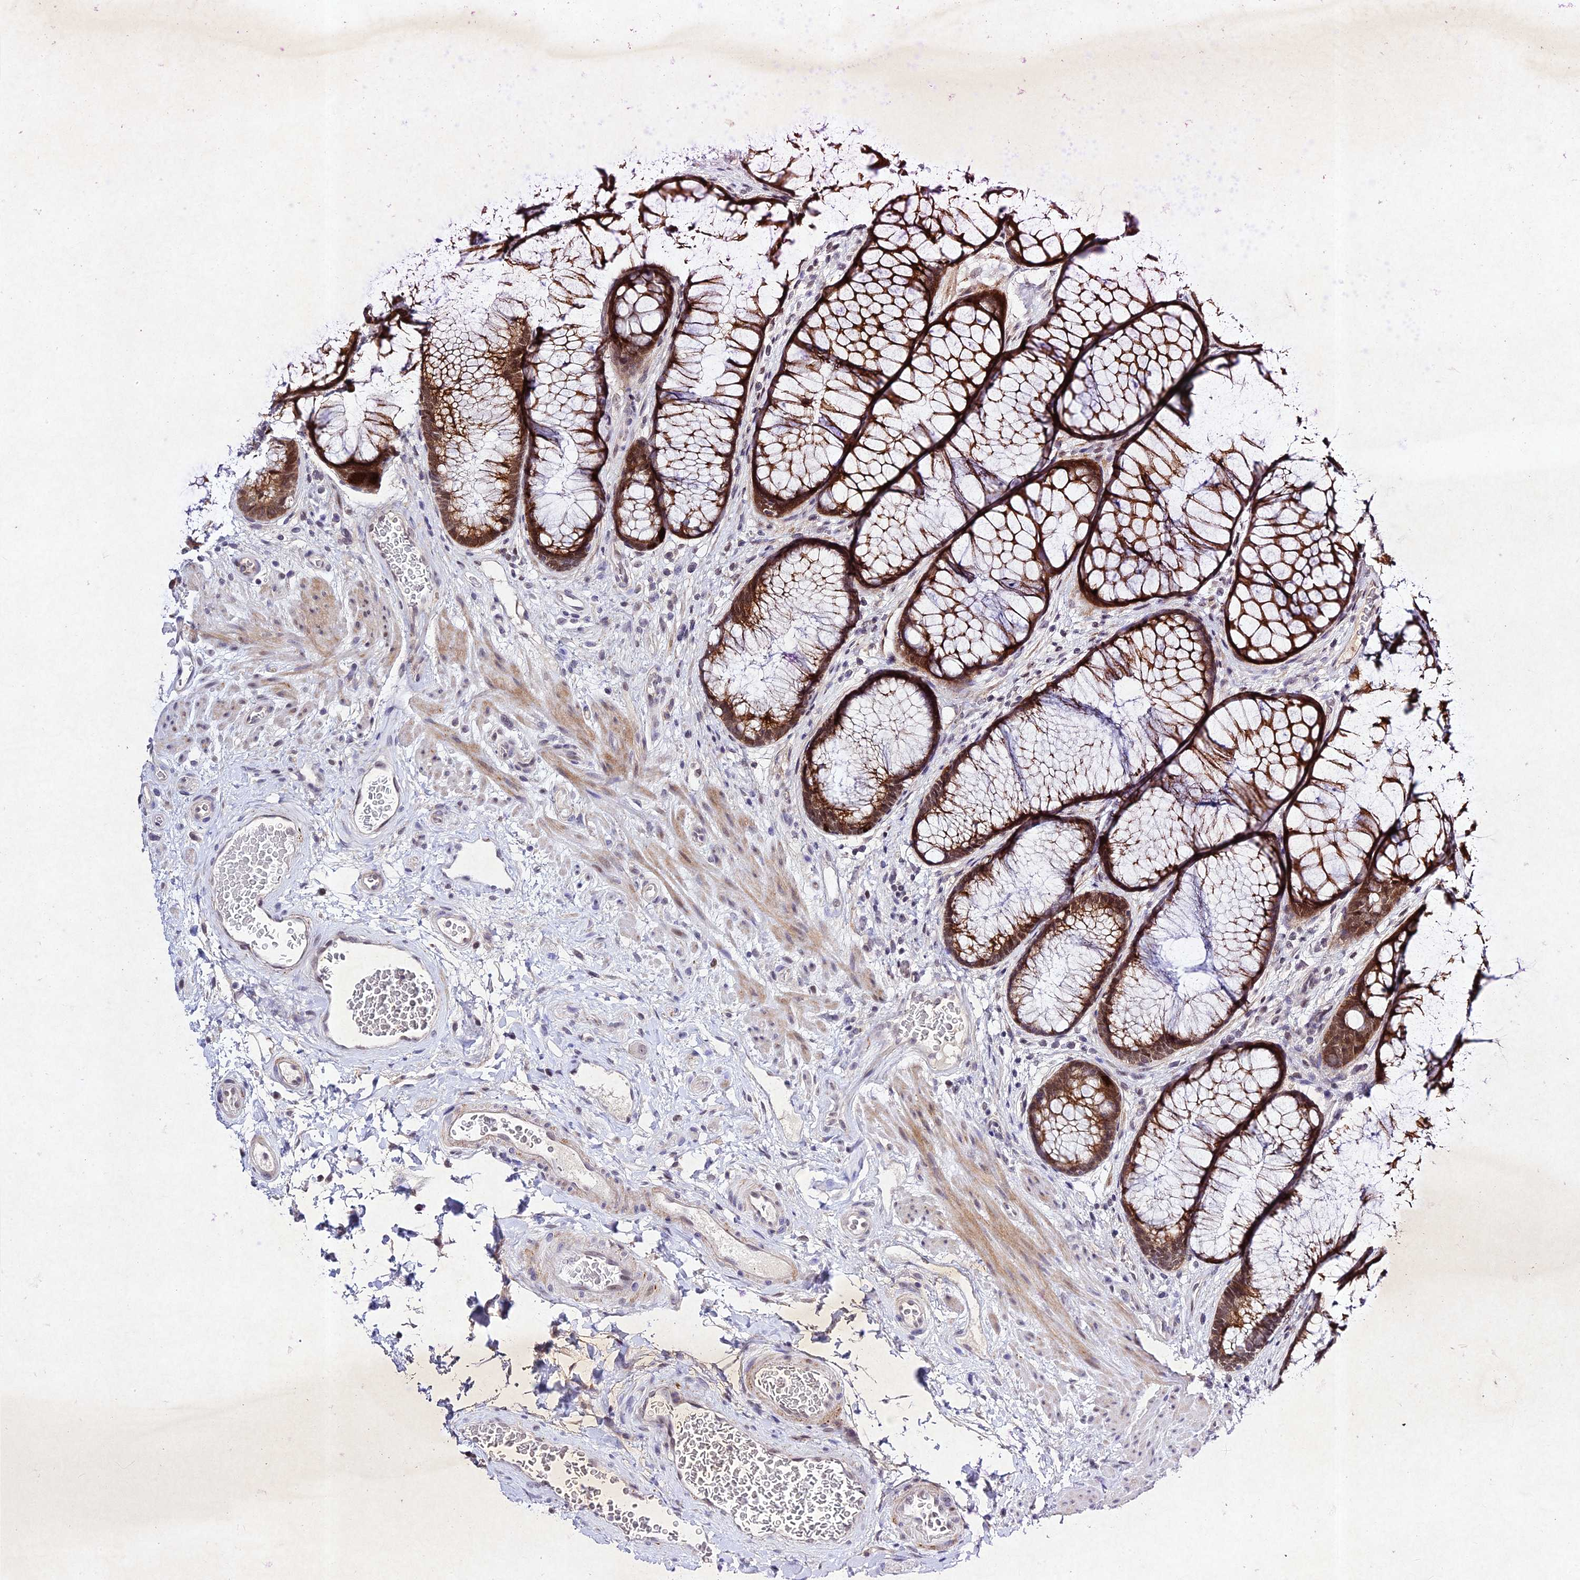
{"staining": {"intensity": "negative", "quantity": "none", "location": "none"}, "tissue": "colon", "cell_type": "Endothelial cells", "image_type": "normal", "snomed": [{"axis": "morphology", "description": "Normal tissue, NOS"}, {"axis": "topography", "description": "Colon"}], "caption": "Endothelial cells show no significant staining in benign colon. The staining was performed using DAB (3,3'-diaminobenzidine) to visualize the protein expression in brown, while the nuclei were stained in blue with hematoxylin (Magnification: 20x).", "gene": "RAVER1", "patient": {"sex": "female", "age": 82}}